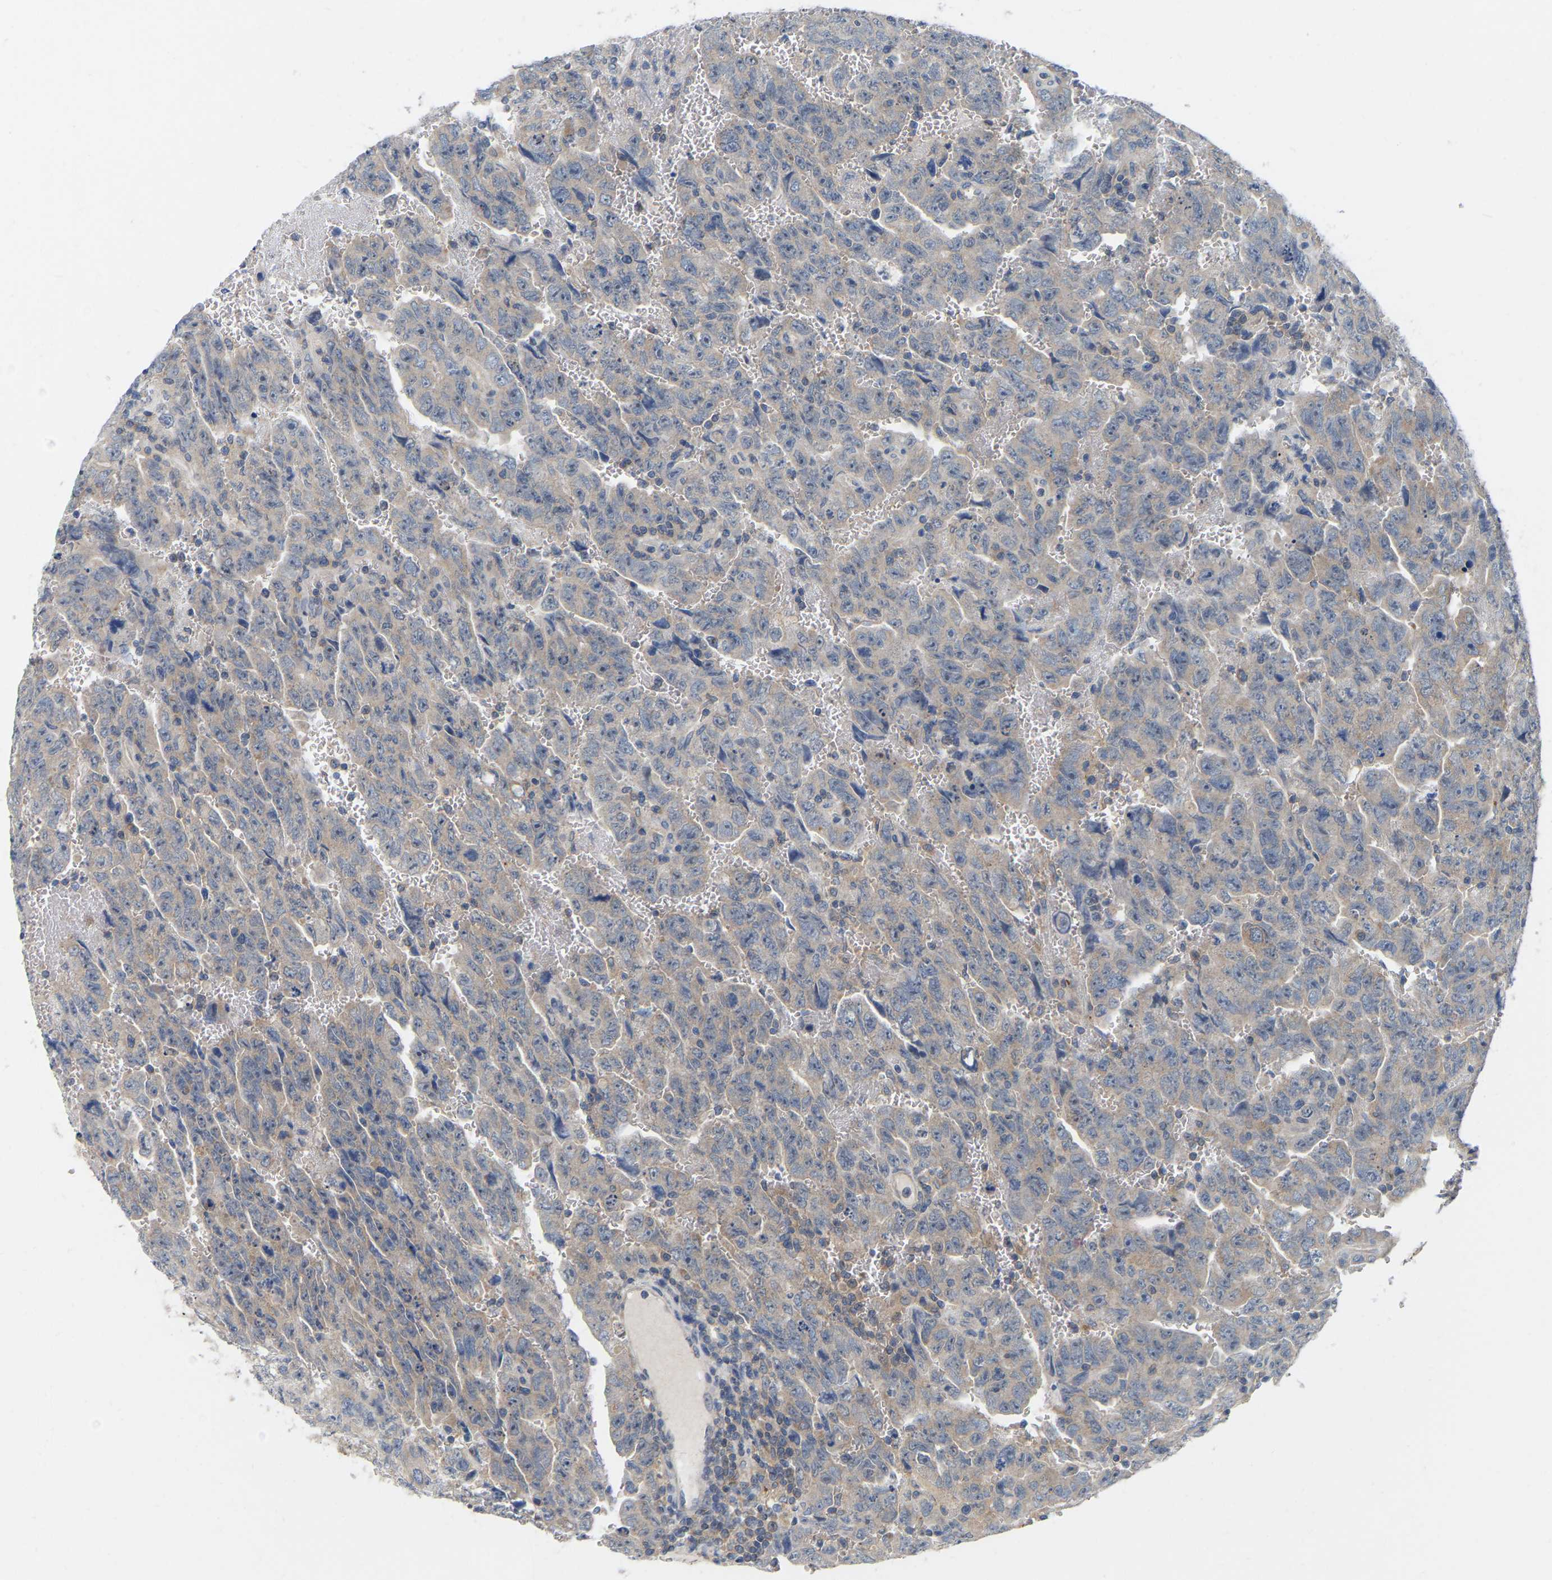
{"staining": {"intensity": "negative", "quantity": "none", "location": "none"}, "tissue": "testis cancer", "cell_type": "Tumor cells", "image_type": "cancer", "snomed": [{"axis": "morphology", "description": "Carcinoma, Embryonal, NOS"}, {"axis": "topography", "description": "Testis"}], "caption": "IHC of human testis cancer (embryonal carcinoma) reveals no staining in tumor cells.", "gene": "WIPI2", "patient": {"sex": "male", "age": 28}}